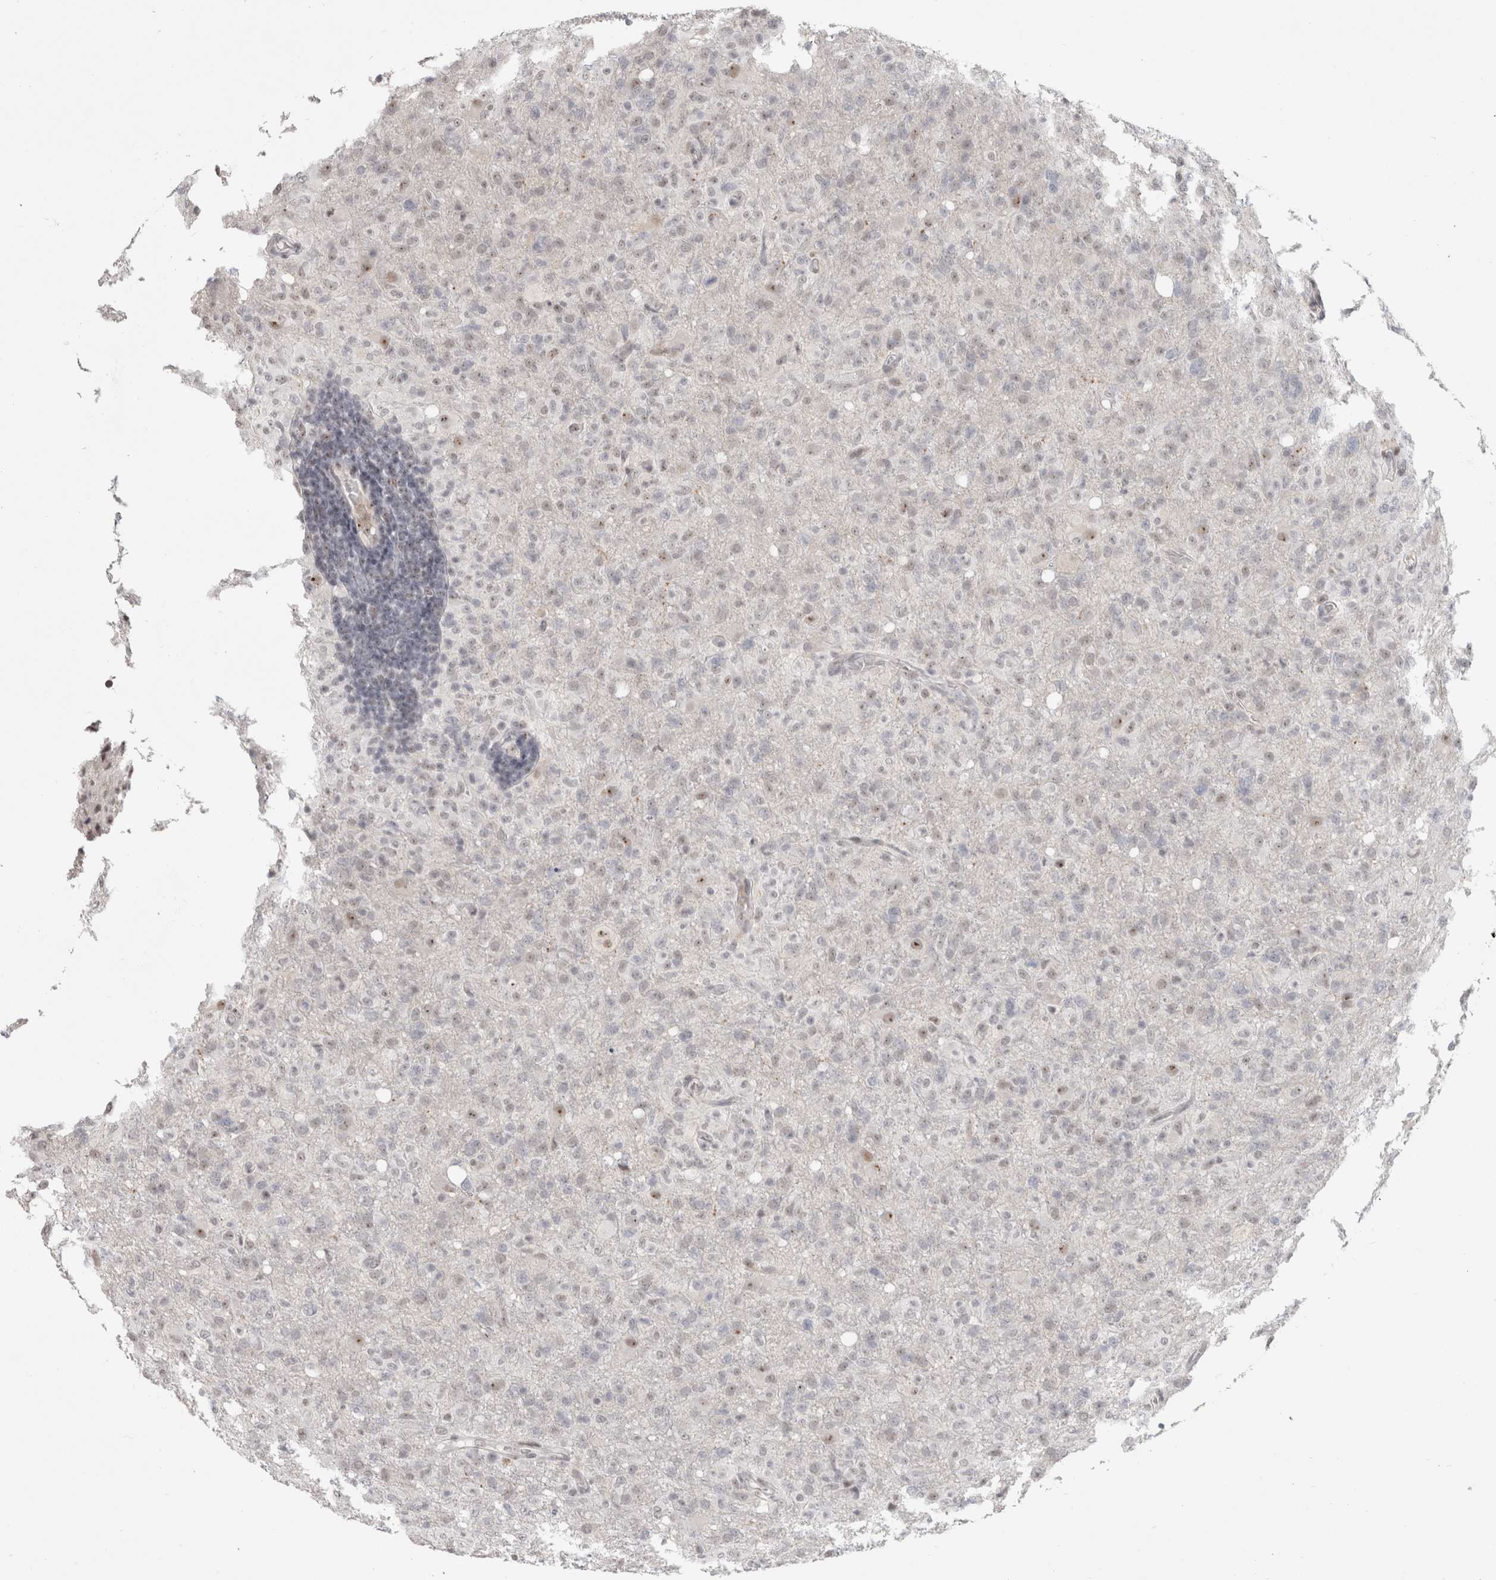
{"staining": {"intensity": "weak", "quantity": "<25%", "location": "nuclear"}, "tissue": "glioma", "cell_type": "Tumor cells", "image_type": "cancer", "snomed": [{"axis": "morphology", "description": "Glioma, malignant, High grade"}, {"axis": "topography", "description": "Brain"}], "caption": "DAB (3,3'-diaminobenzidine) immunohistochemical staining of glioma displays no significant expression in tumor cells.", "gene": "SENP6", "patient": {"sex": "female", "age": 57}}